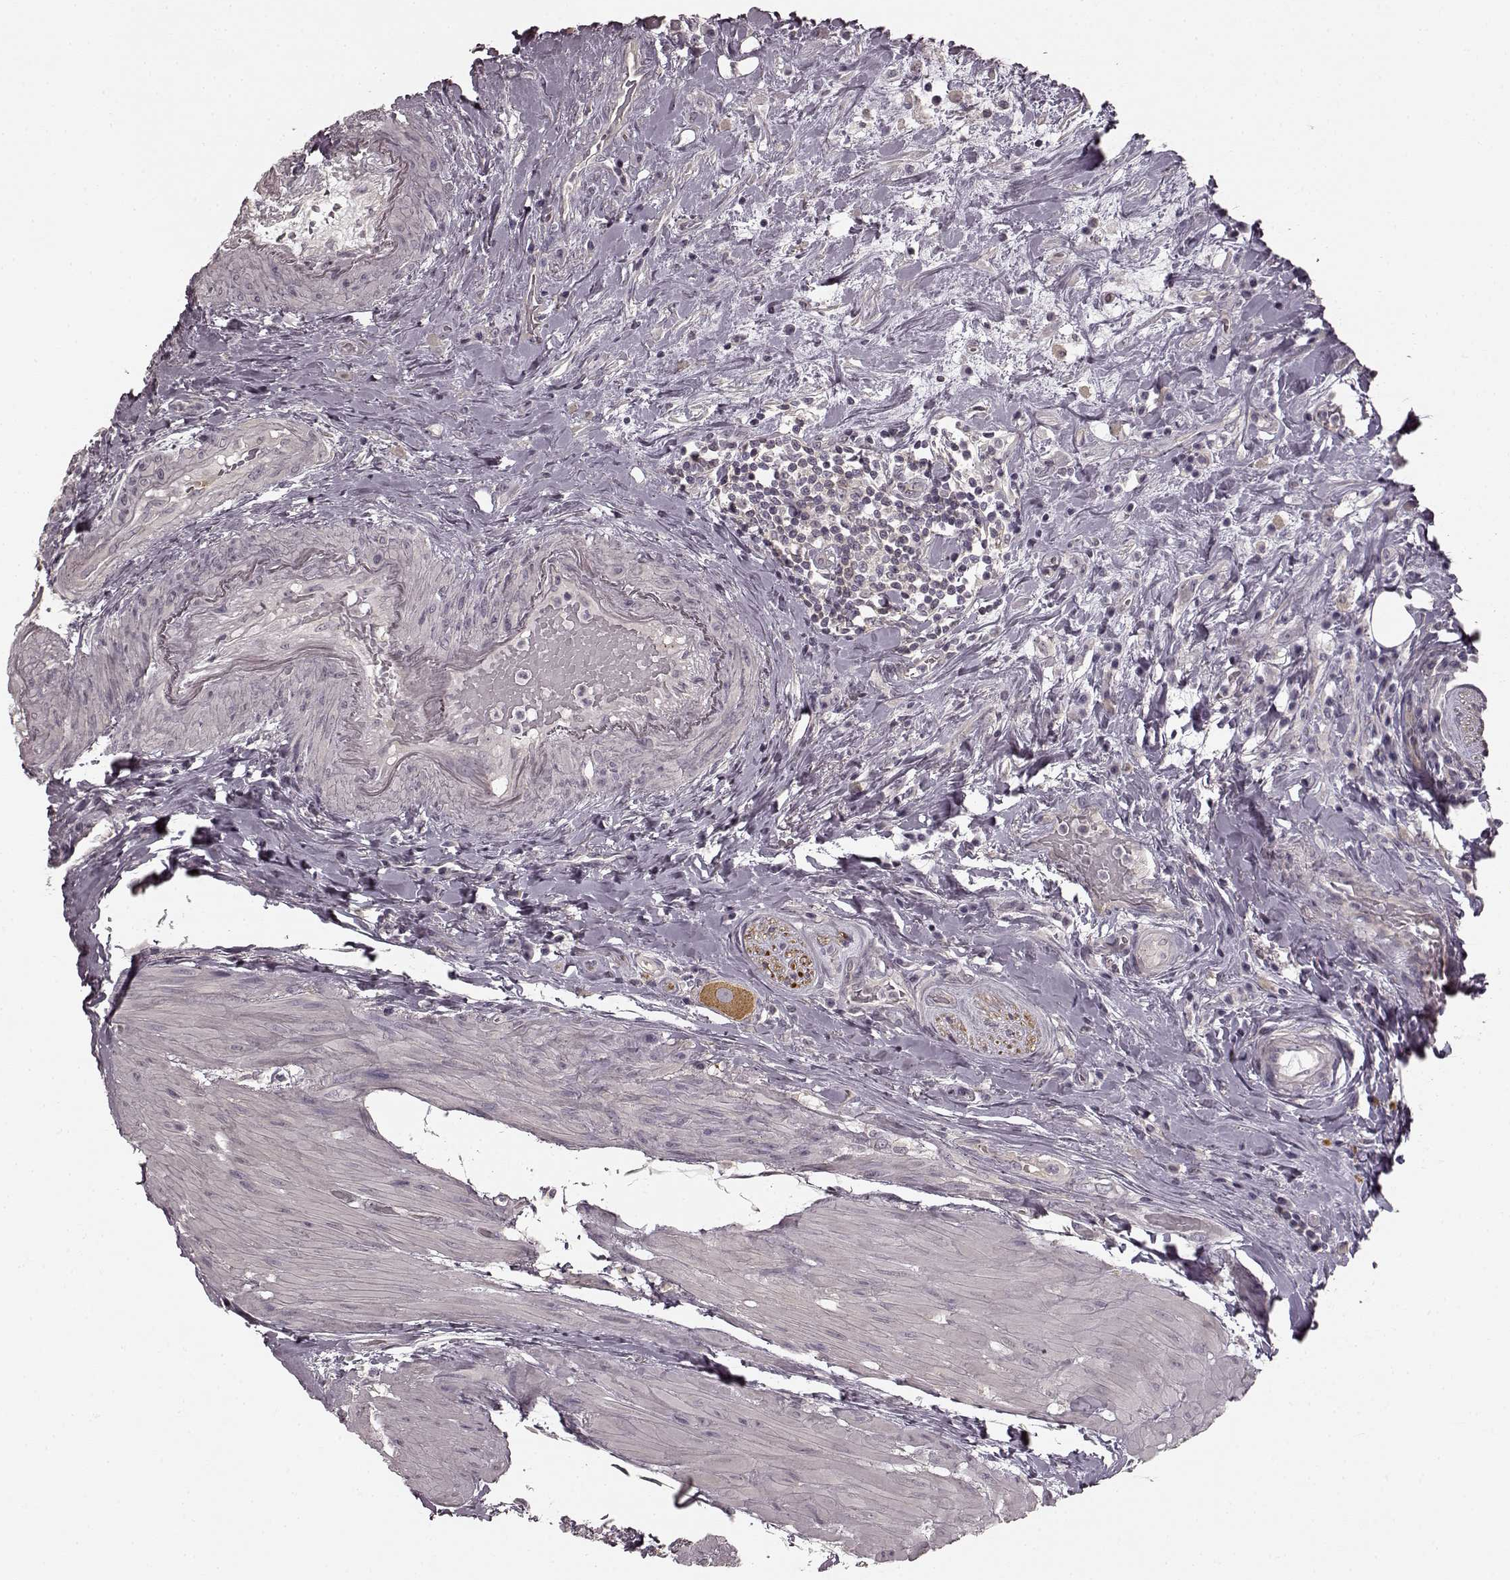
{"staining": {"intensity": "negative", "quantity": "none", "location": "none"}, "tissue": "urothelial cancer", "cell_type": "Tumor cells", "image_type": "cancer", "snomed": [{"axis": "morphology", "description": "Urothelial carcinoma, High grade"}, {"axis": "topography", "description": "Urinary bladder"}], "caption": "High magnification brightfield microscopy of high-grade urothelial carcinoma stained with DAB (3,3'-diaminobenzidine) (brown) and counterstained with hematoxylin (blue): tumor cells show no significant staining.", "gene": "PRKCE", "patient": {"sex": "male", "age": 79}}